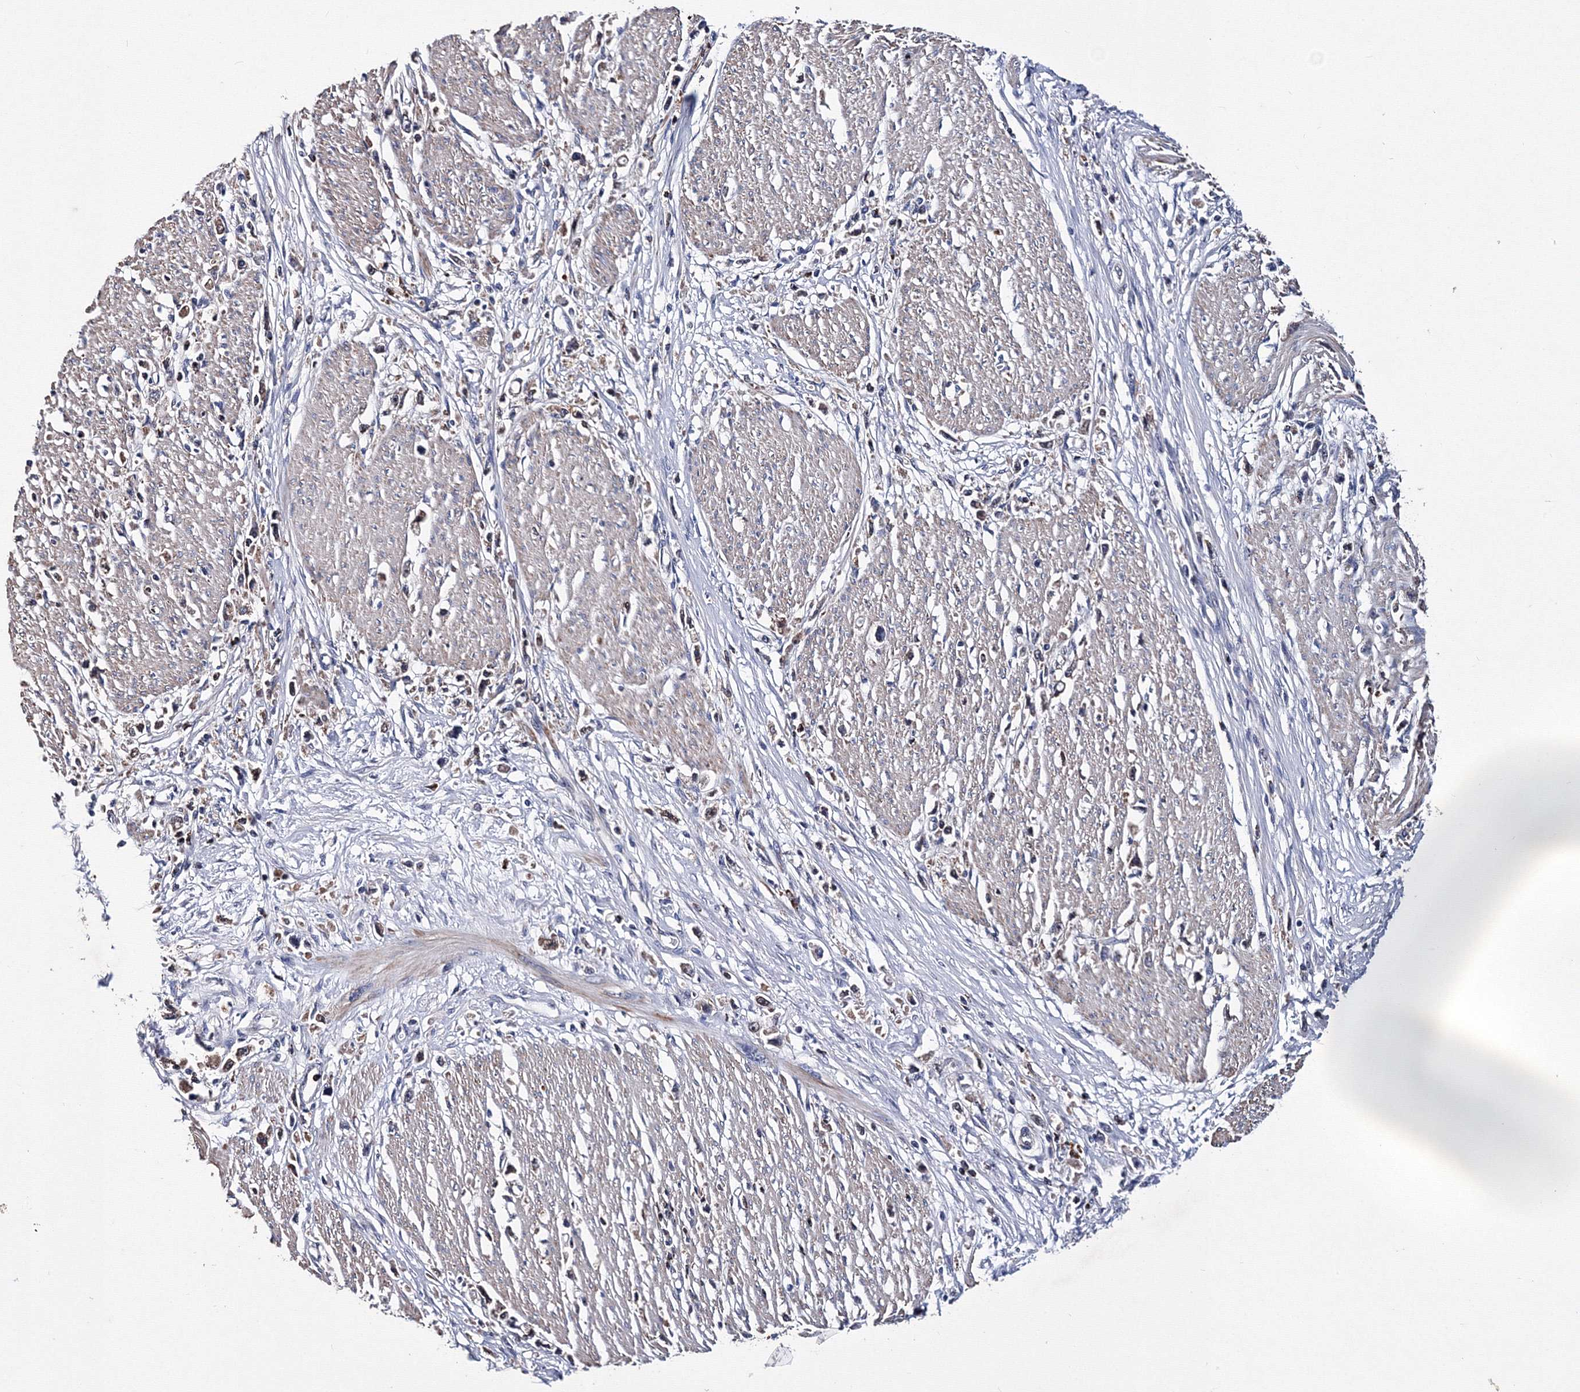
{"staining": {"intensity": "negative", "quantity": "none", "location": "none"}, "tissue": "stomach cancer", "cell_type": "Tumor cells", "image_type": "cancer", "snomed": [{"axis": "morphology", "description": "Adenocarcinoma, NOS"}, {"axis": "topography", "description": "Stomach"}], "caption": "A histopathology image of stomach adenocarcinoma stained for a protein demonstrates no brown staining in tumor cells.", "gene": "PHYKPL", "patient": {"sex": "female", "age": 59}}